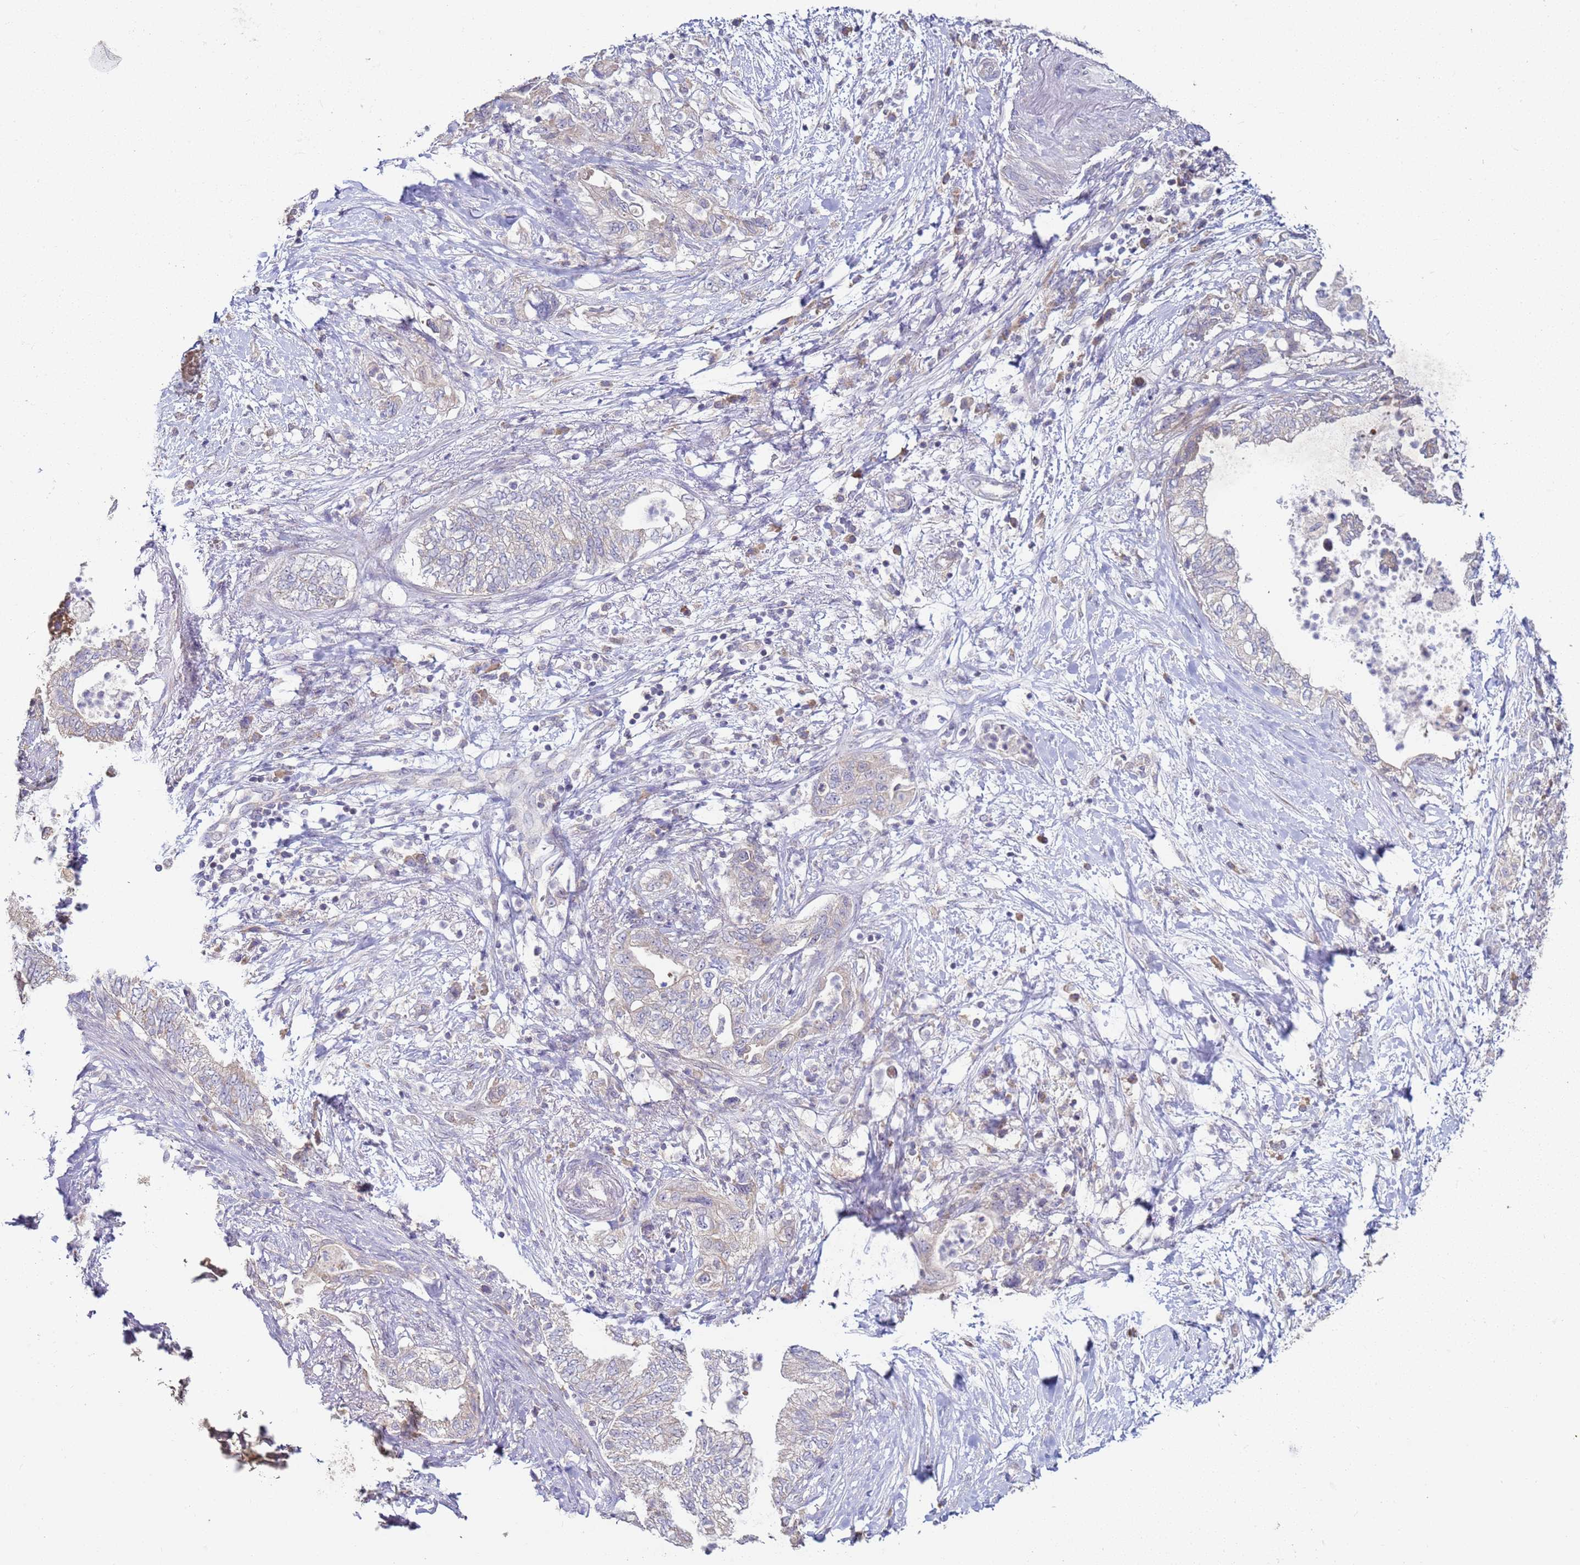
{"staining": {"intensity": "negative", "quantity": "none", "location": "none"}, "tissue": "pancreatic cancer", "cell_type": "Tumor cells", "image_type": "cancer", "snomed": [{"axis": "morphology", "description": "Adenocarcinoma, NOS"}, {"axis": "topography", "description": "Pancreas"}], "caption": "Pancreatic cancer stained for a protein using immunohistochemistry (IHC) exhibits no expression tumor cells.", "gene": "DIP2B", "patient": {"sex": "female", "age": 73}}